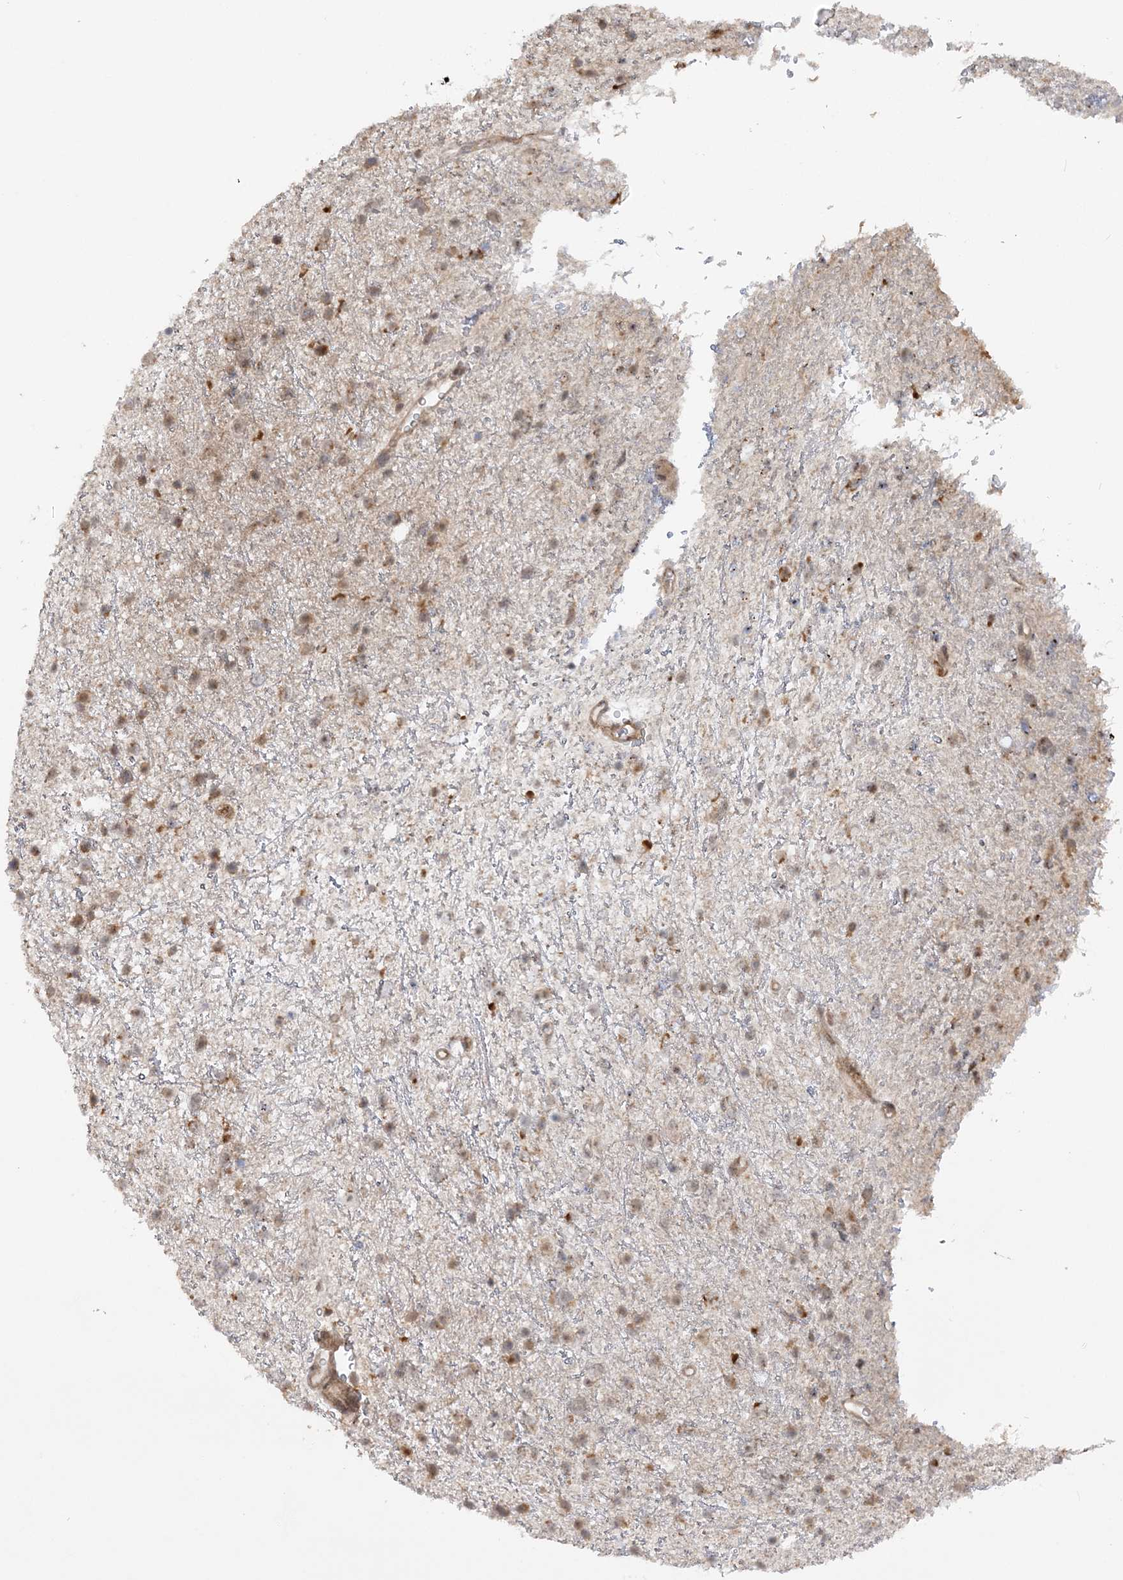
{"staining": {"intensity": "moderate", "quantity": "<25%", "location": "cytoplasmic/membranous"}, "tissue": "glioma", "cell_type": "Tumor cells", "image_type": "cancer", "snomed": [{"axis": "morphology", "description": "Glioma, malignant, Low grade"}, {"axis": "topography", "description": "Cerebral cortex"}], "caption": "Malignant low-grade glioma stained with a protein marker demonstrates moderate staining in tumor cells.", "gene": "MRPL47", "patient": {"sex": "female", "age": 39}}